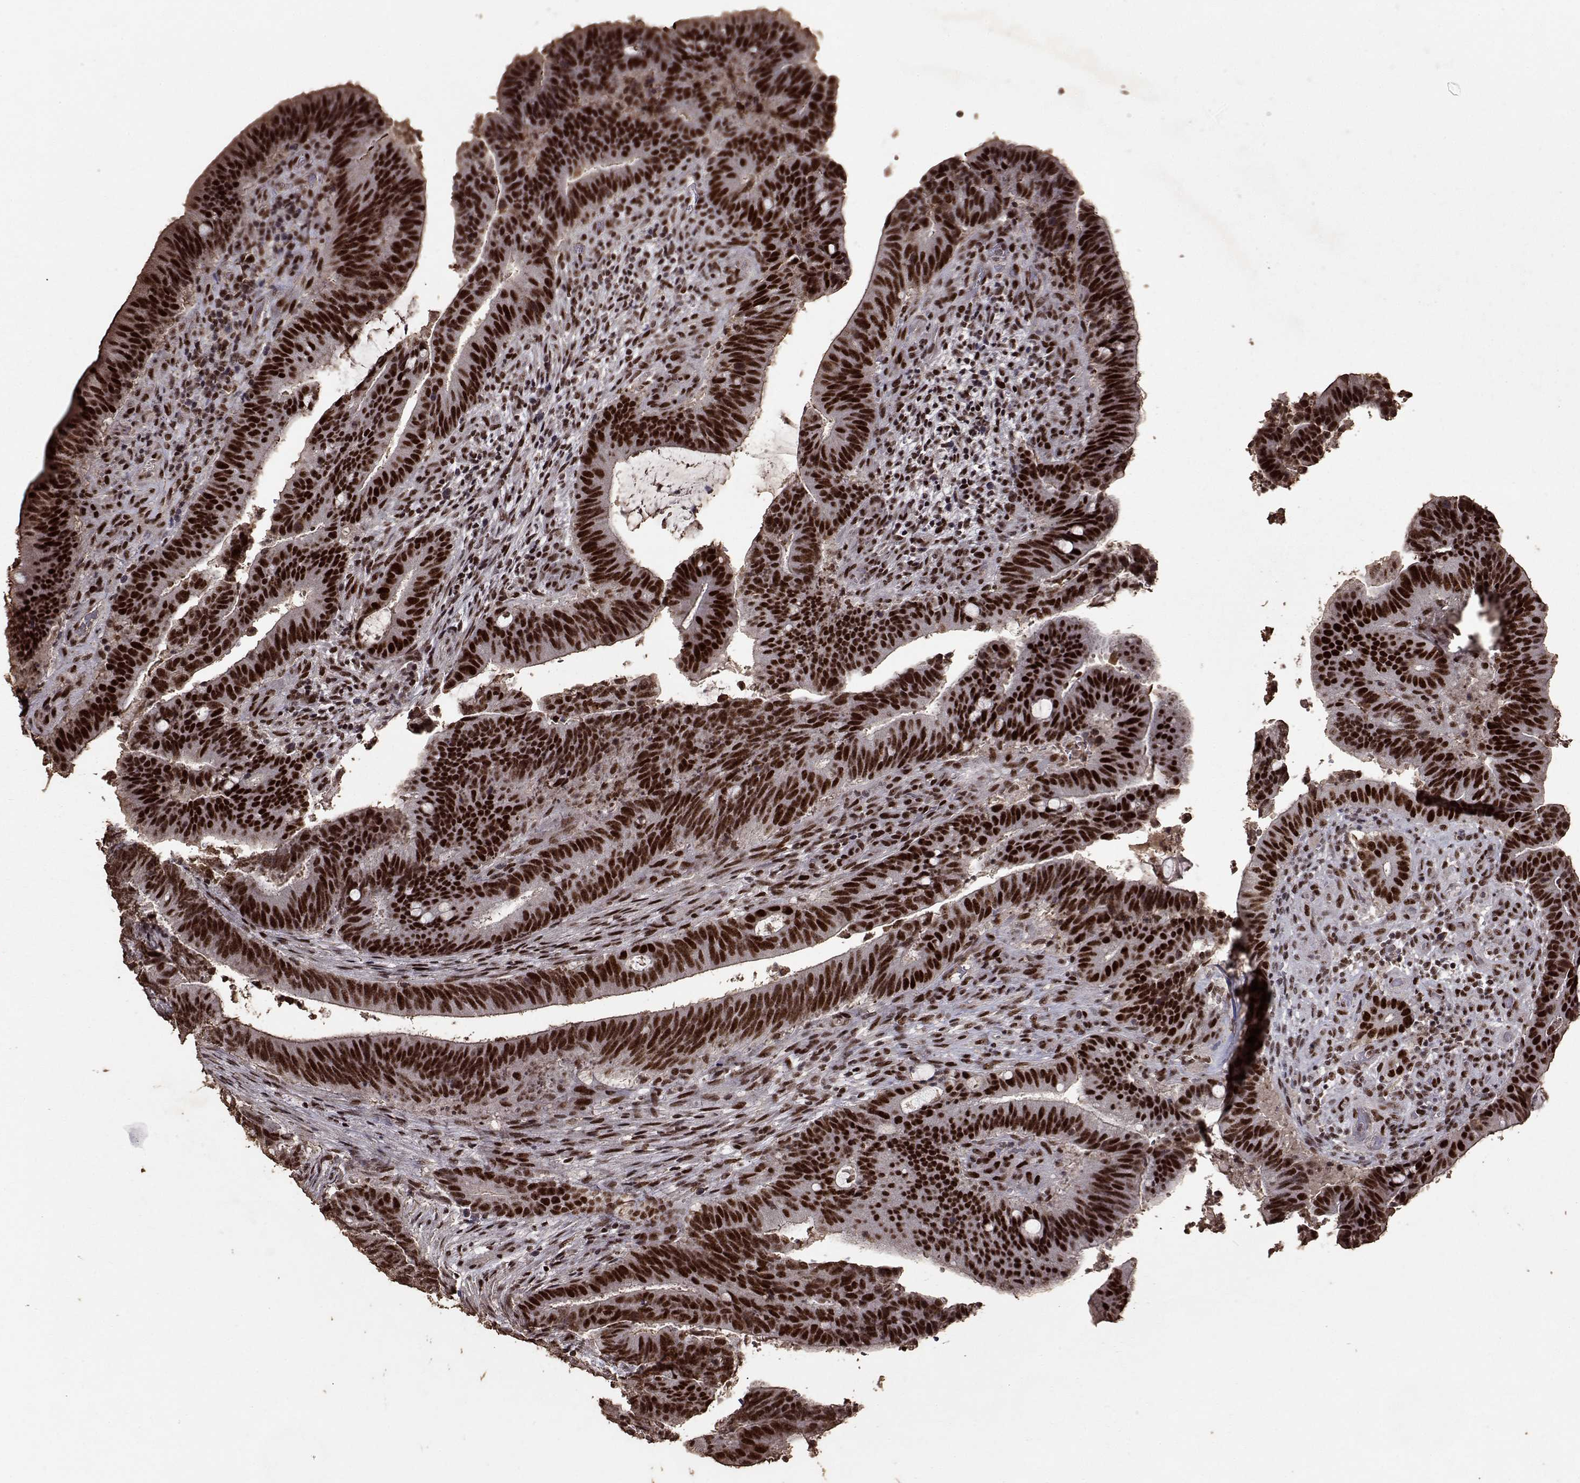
{"staining": {"intensity": "strong", "quantity": ">75%", "location": "nuclear"}, "tissue": "colorectal cancer", "cell_type": "Tumor cells", "image_type": "cancer", "snomed": [{"axis": "morphology", "description": "Adenocarcinoma, NOS"}, {"axis": "topography", "description": "Colon"}], "caption": "Protein staining displays strong nuclear positivity in approximately >75% of tumor cells in colorectal cancer.", "gene": "TOE1", "patient": {"sex": "female", "age": 43}}